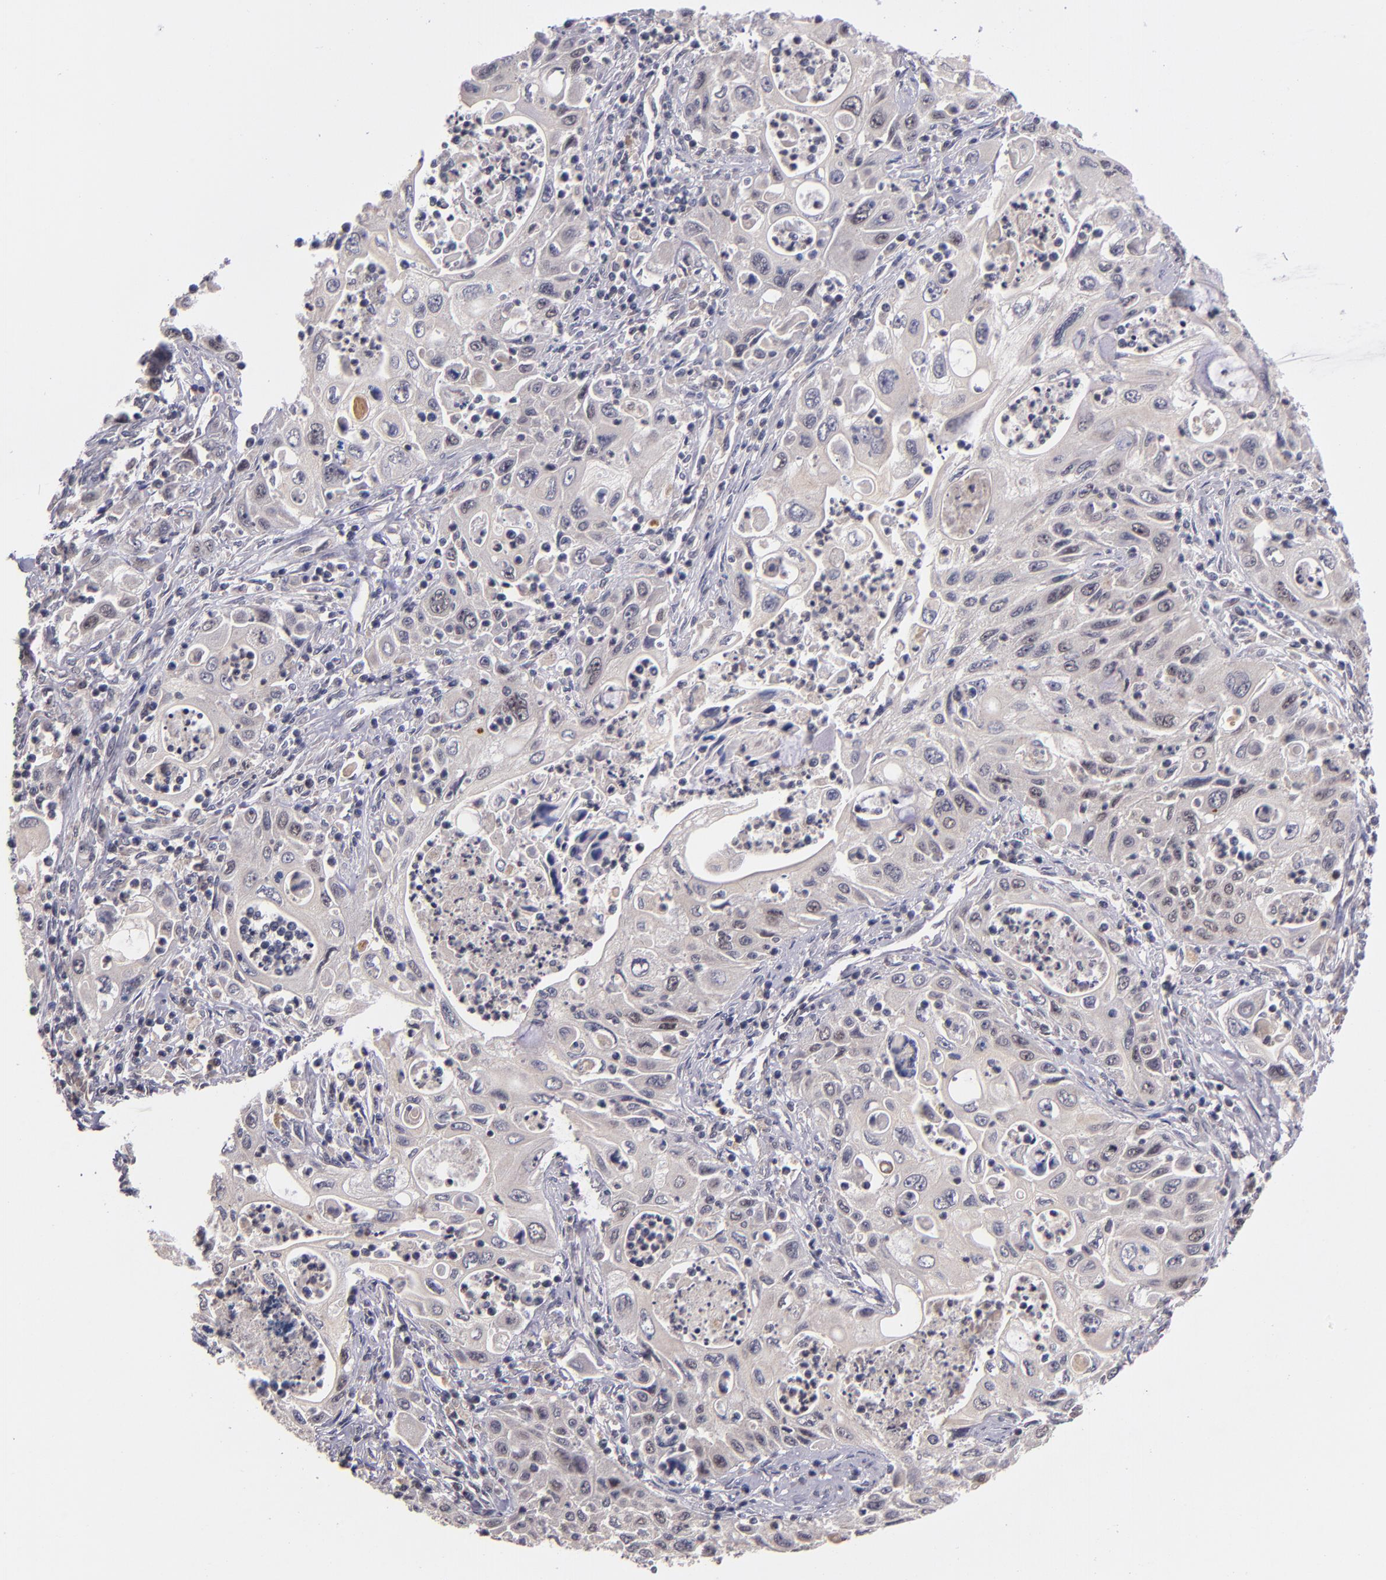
{"staining": {"intensity": "negative", "quantity": "none", "location": "none"}, "tissue": "pancreatic cancer", "cell_type": "Tumor cells", "image_type": "cancer", "snomed": [{"axis": "morphology", "description": "Adenocarcinoma, NOS"}, {"axis": "topography", "description": "Pancreas"}], "caption": "An IHC photomicrograph of pancreatic cancer is shown. There is no staining in tumor cells of pancreatic cancer.", "gene": "CDC7", "patient": {"sex": "male", "age": 70}}